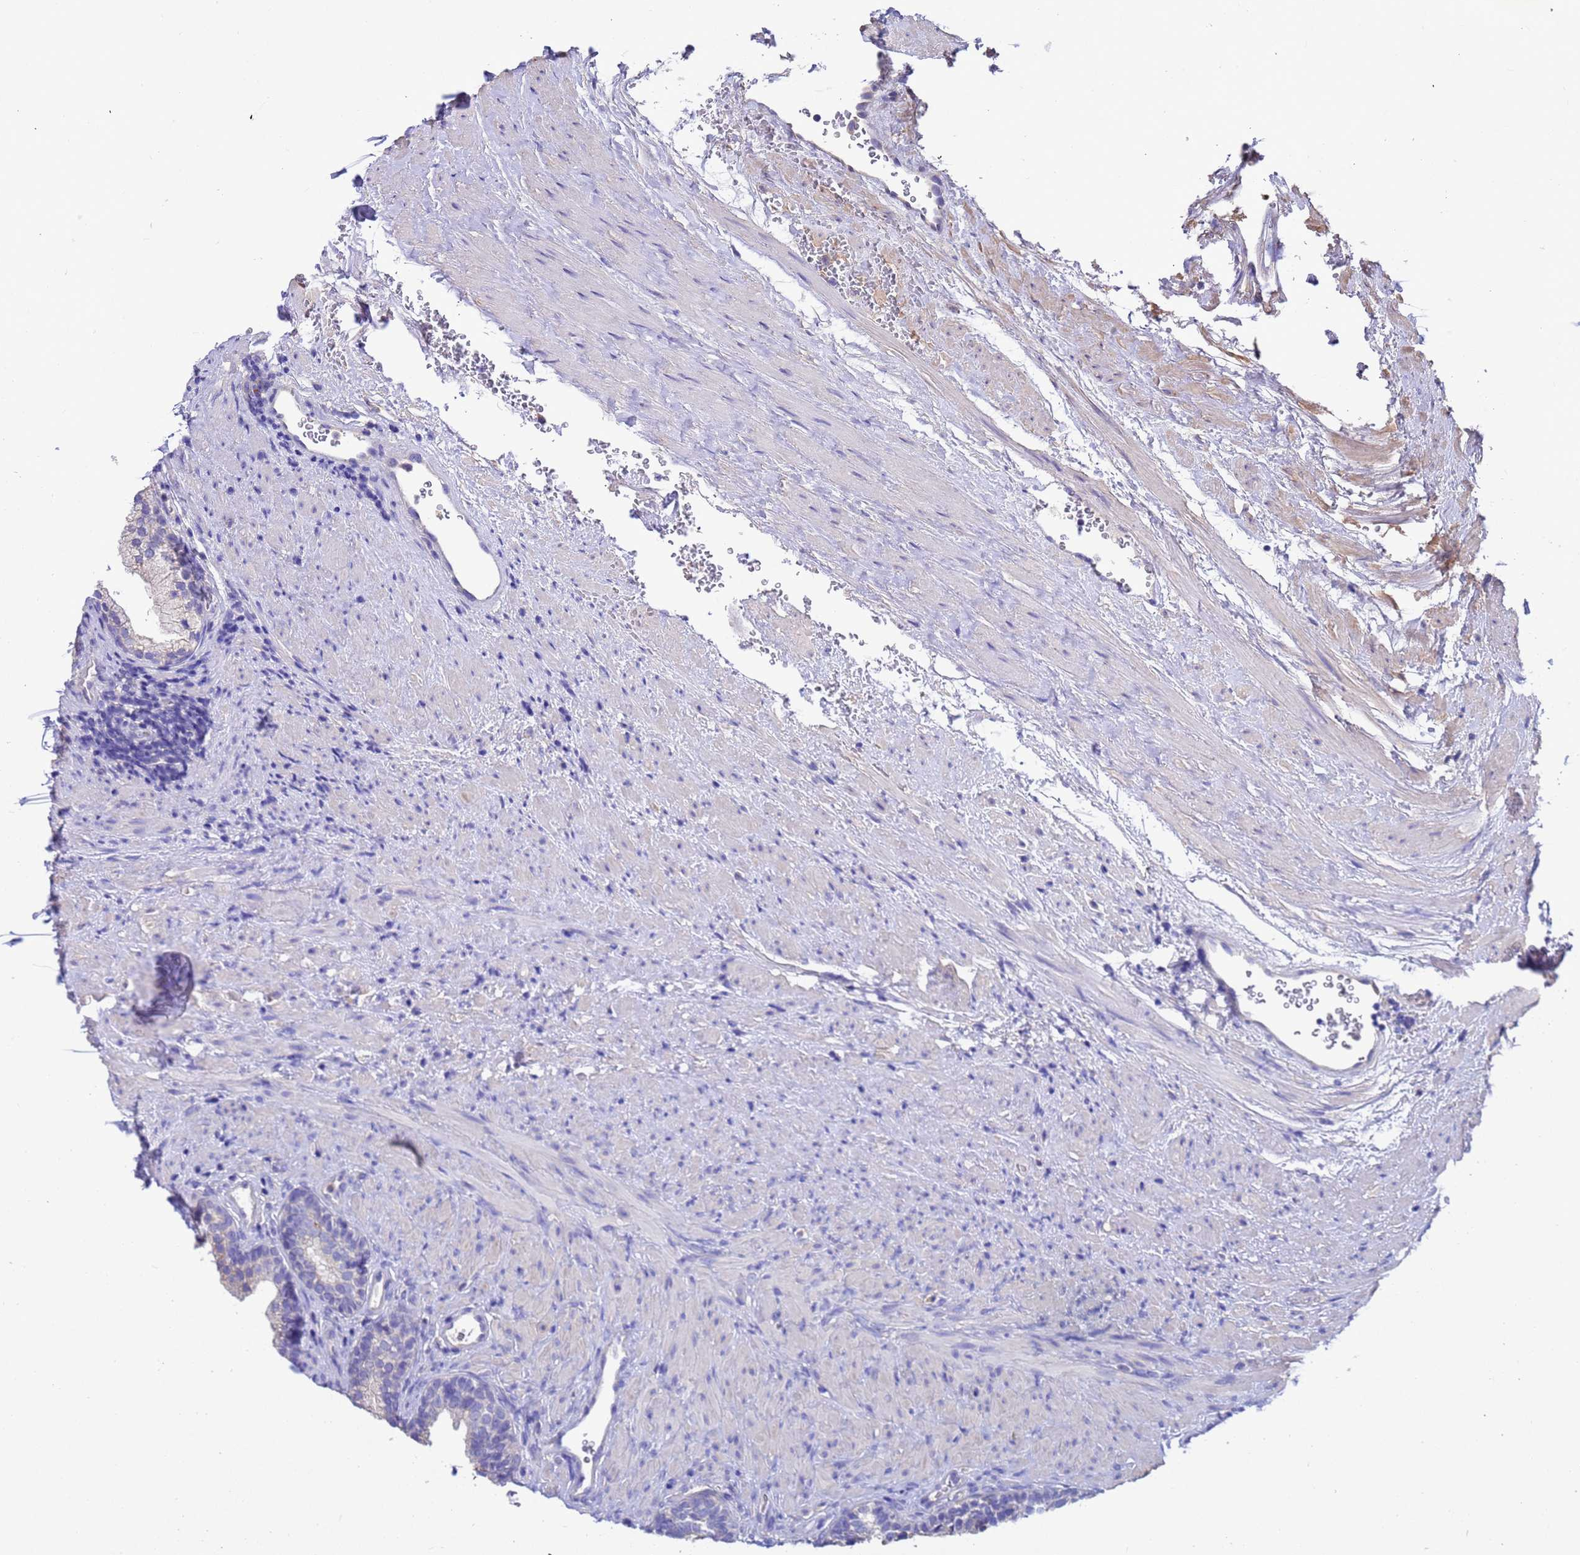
{"staining": {"intensity": "weak", "quantity": "<25%", "location": "cytoplasmic/membranous"}, "tissue": "prostate", "cell_type": "Glandular cells", "image_type": "normal", "snomed": [{"axis": "morphology", "description": "Normal tissue, NOS"}, {"axis": "topography", "description": "Prostate"}], "caption": "A high-resolution photomicrograph shows IHC staining of normal prostate, which exhibits no significant positivity in glandular cells.", "gene": "SRL", "patient": {"sex": "male", "age": 76}}